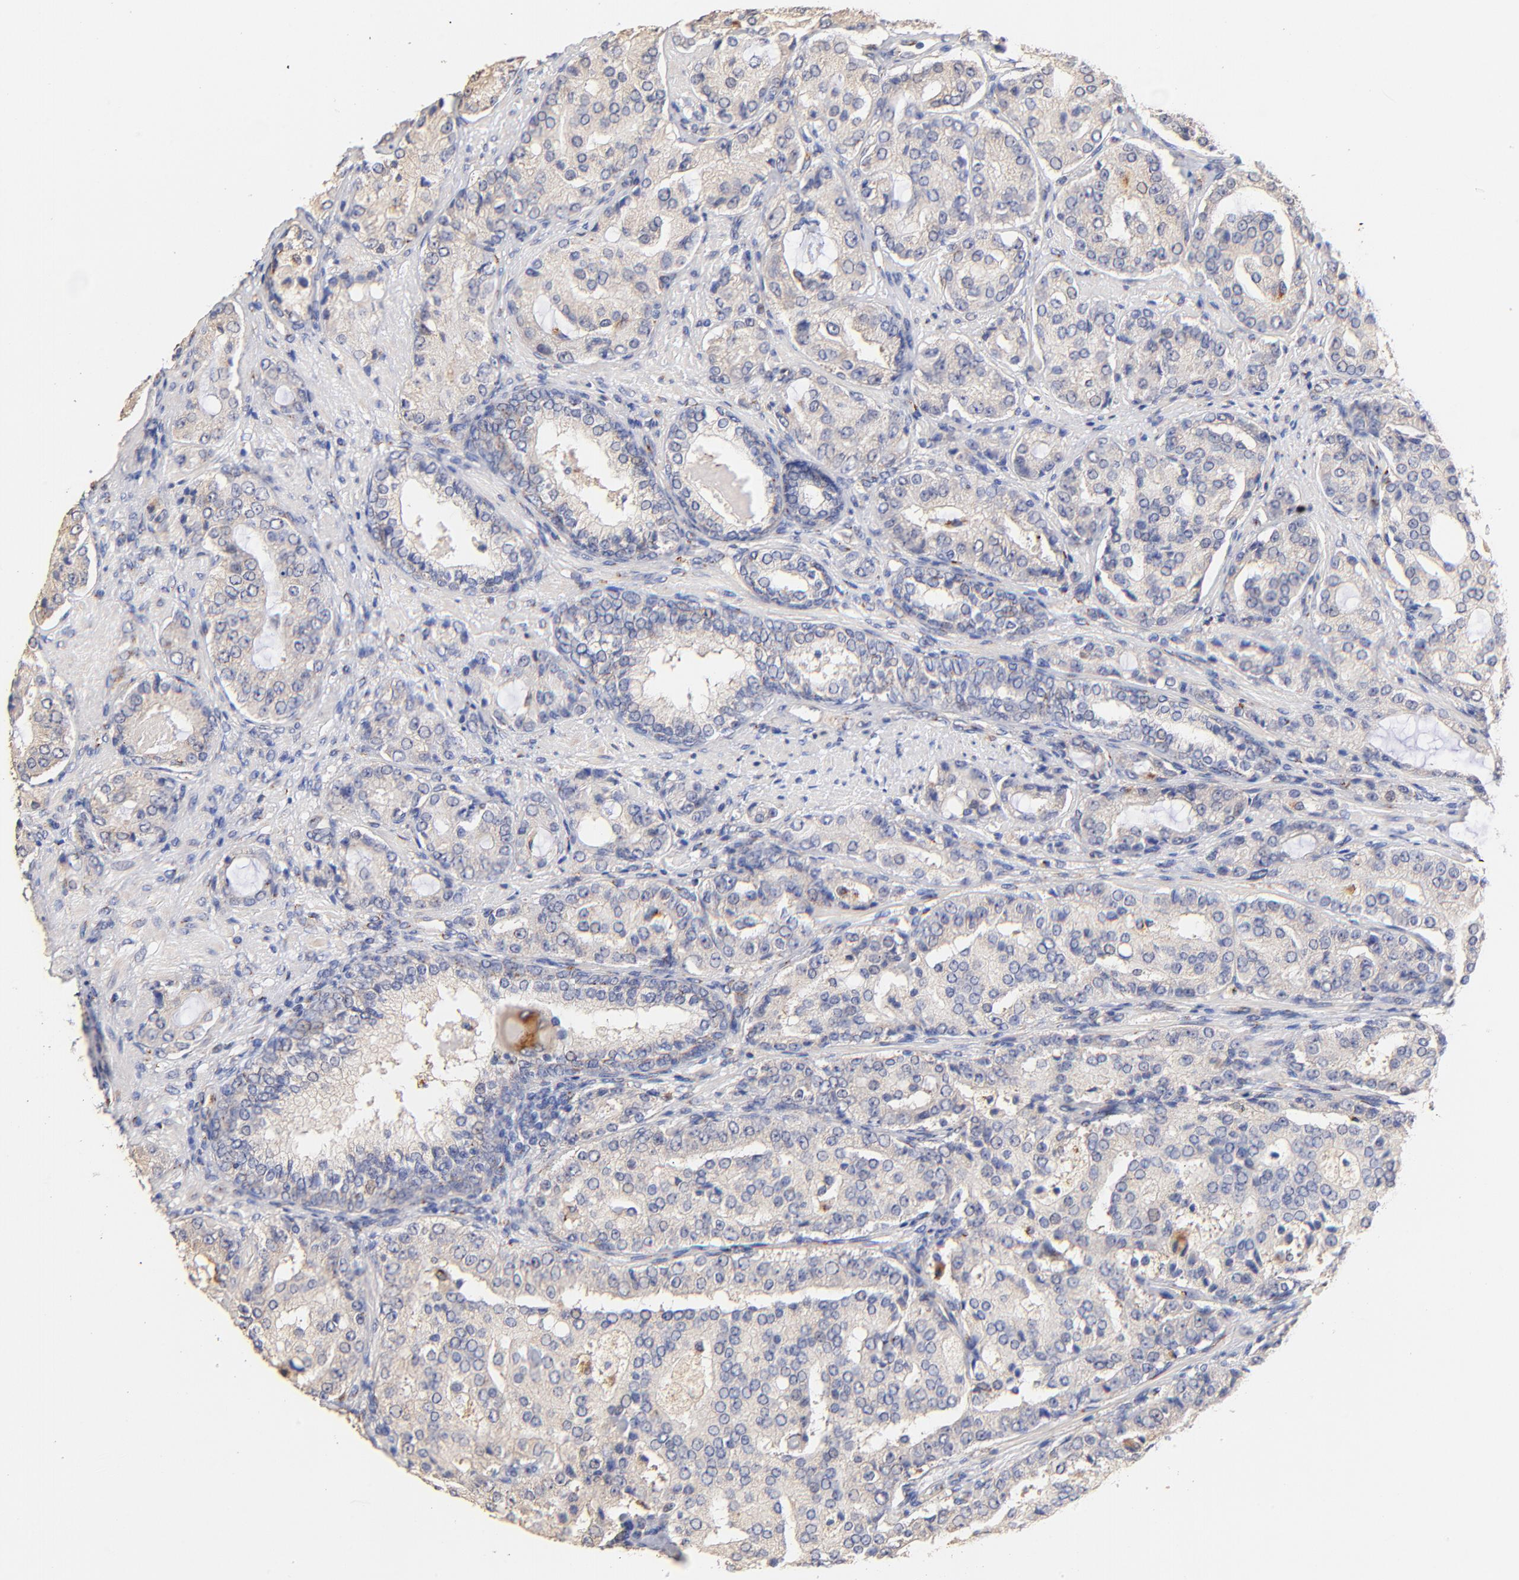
{"staining": {"intensity": "negative", "quantity": "none", "location": "none"}, "tissue": "prostate cancer", "cell_type": "Tumor cells", "image_type": "cancer", "snomed": [{"axis": "morphology", "description": "Adenocarcinoma, High grade"}, {"axis": "topography", "description": "Prostate"}], "caption": "The micrograph displays no significant staining in tumor cells of high-grade adenocarcinoma (prostate). (Stains: DAB immunohistochemistry (IHC) with hematoxylin counter stain, Microscopy: brightfield microscopy at high magnification).", "gene": "FMNL3", "patient": {"sex": "male", "age": 72}}